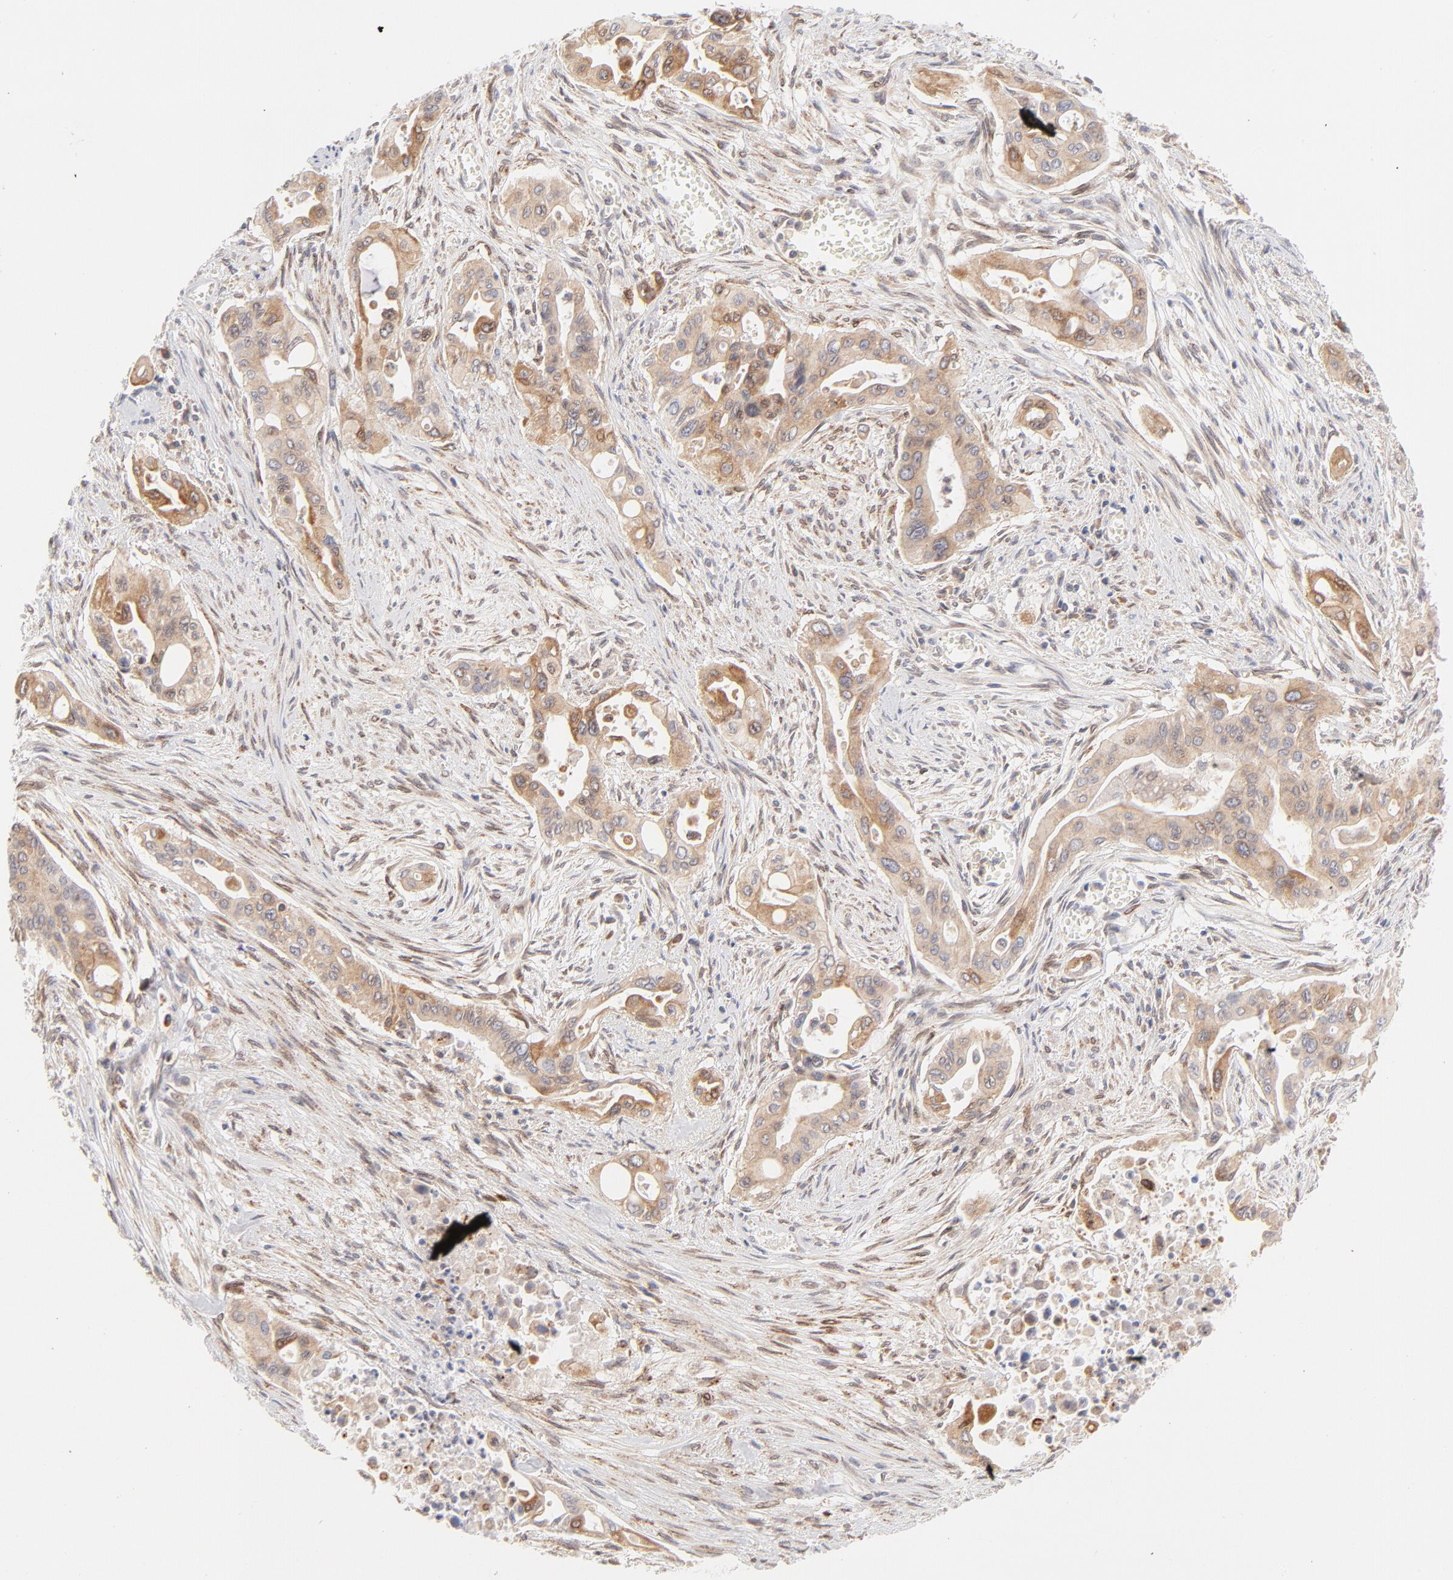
{"staining": {"intensity": "moderate", "quantity": ">75%", "location": "cytoplasmic/membranous"}, "tissue": "pancreatic cancer", "cell_type": "Tumor cells", "image_type": "cancer", "snomed": [{"axis": "morphology", "description": "Adenocarcinoma, NOS"}, {"axis": "topography", "description": "Pancreas"}], "caption": "Adenocarcinoma (pancreatic) stained with a brown dye shows moderate cytoplasmic/membranous positive expression in approximately >75% of tumor cells.", "gene": "RPS6KA1", "patient": {"sex": "male", "age": 77}}